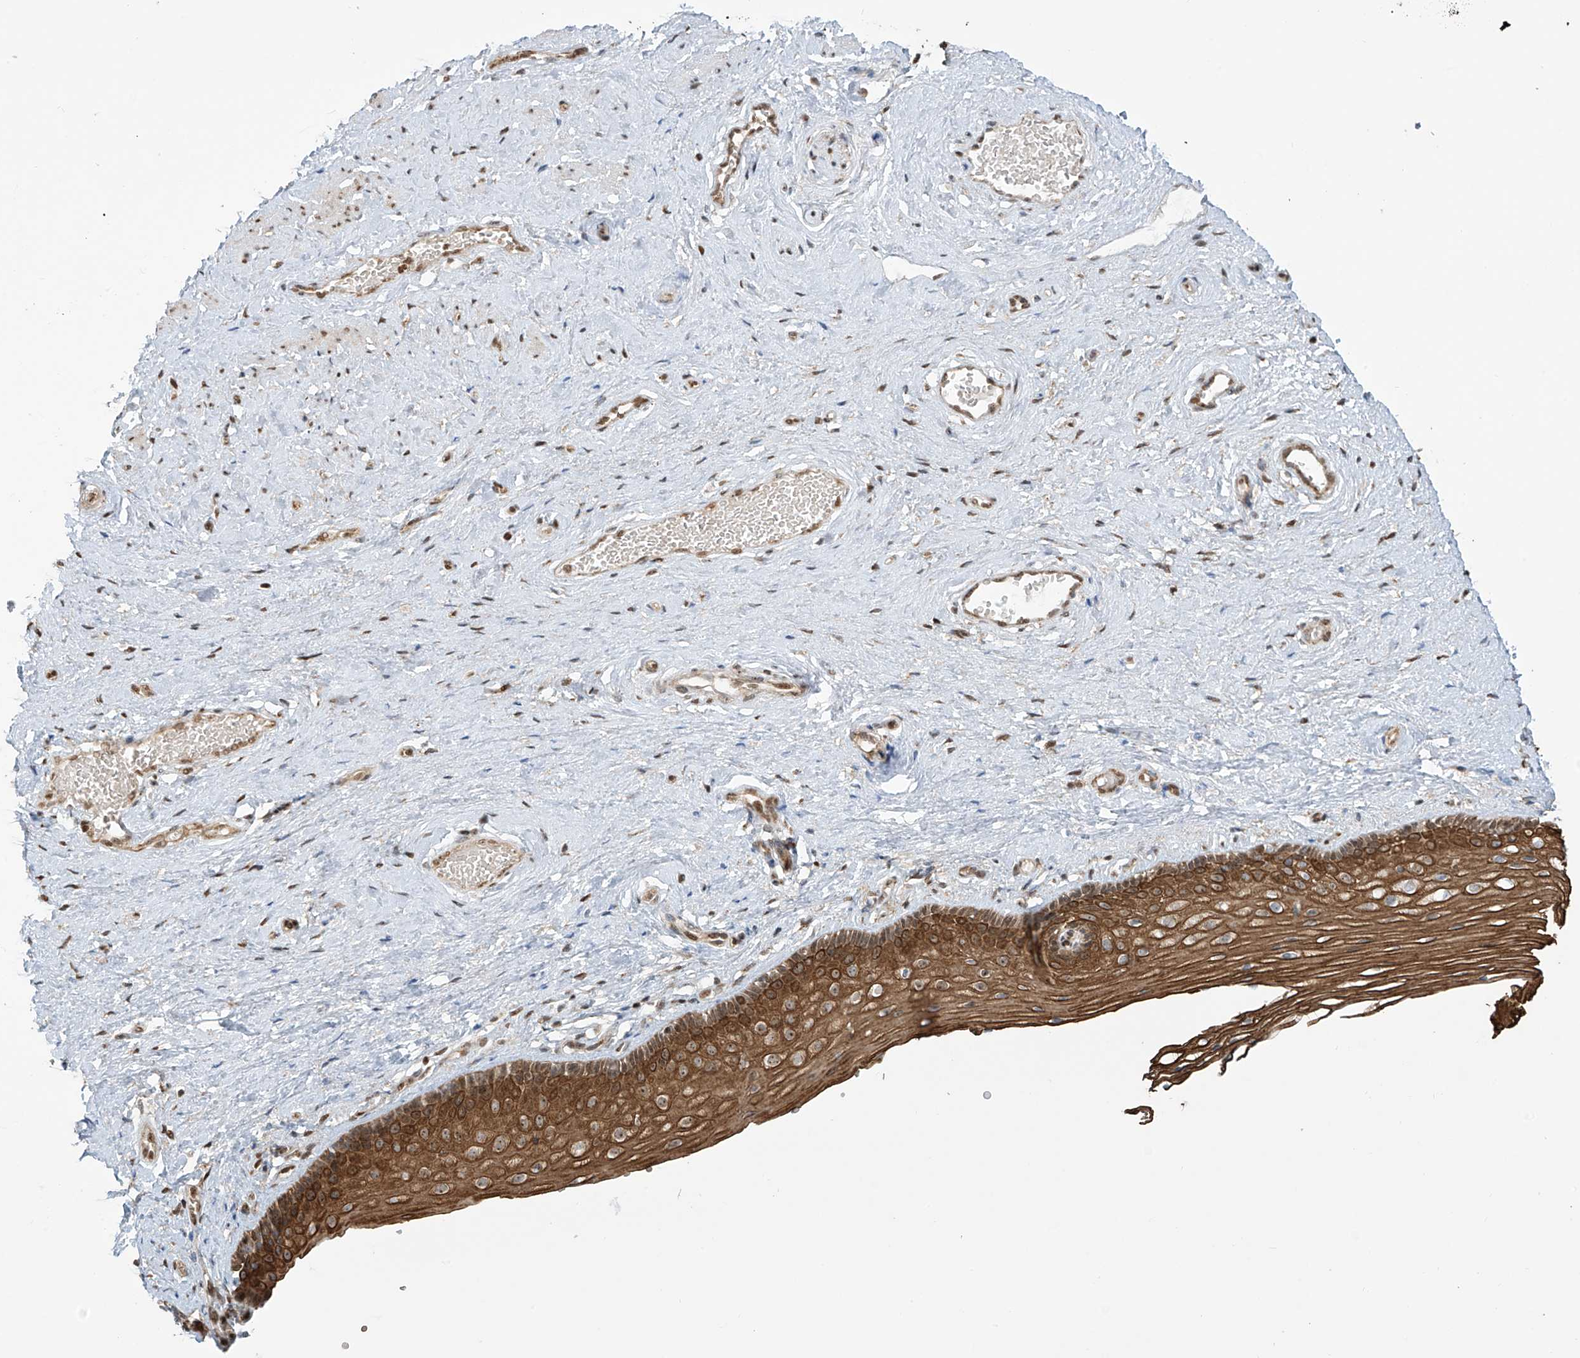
{"staining": {"intensity": "moderate", "quantity": ">75%", "location": "cytoplasmic/membranous"}, "tissue": "vagina", "cell_type": "Squamous epithelial cells", "image_type": "normal", "snomed": [{"axis": "morphology", "description": "Normal tissue, NOS"}, {"axis": "topography", "description": "Vagina"}], "caption": "Vagina stained with immunohistochemistry exhibits moderate cytoplasmic/membranous staining in about >75% of squamous epithelial cells.", "gene": "VMP1", "patient": {"sex": "female", "age": 46}}